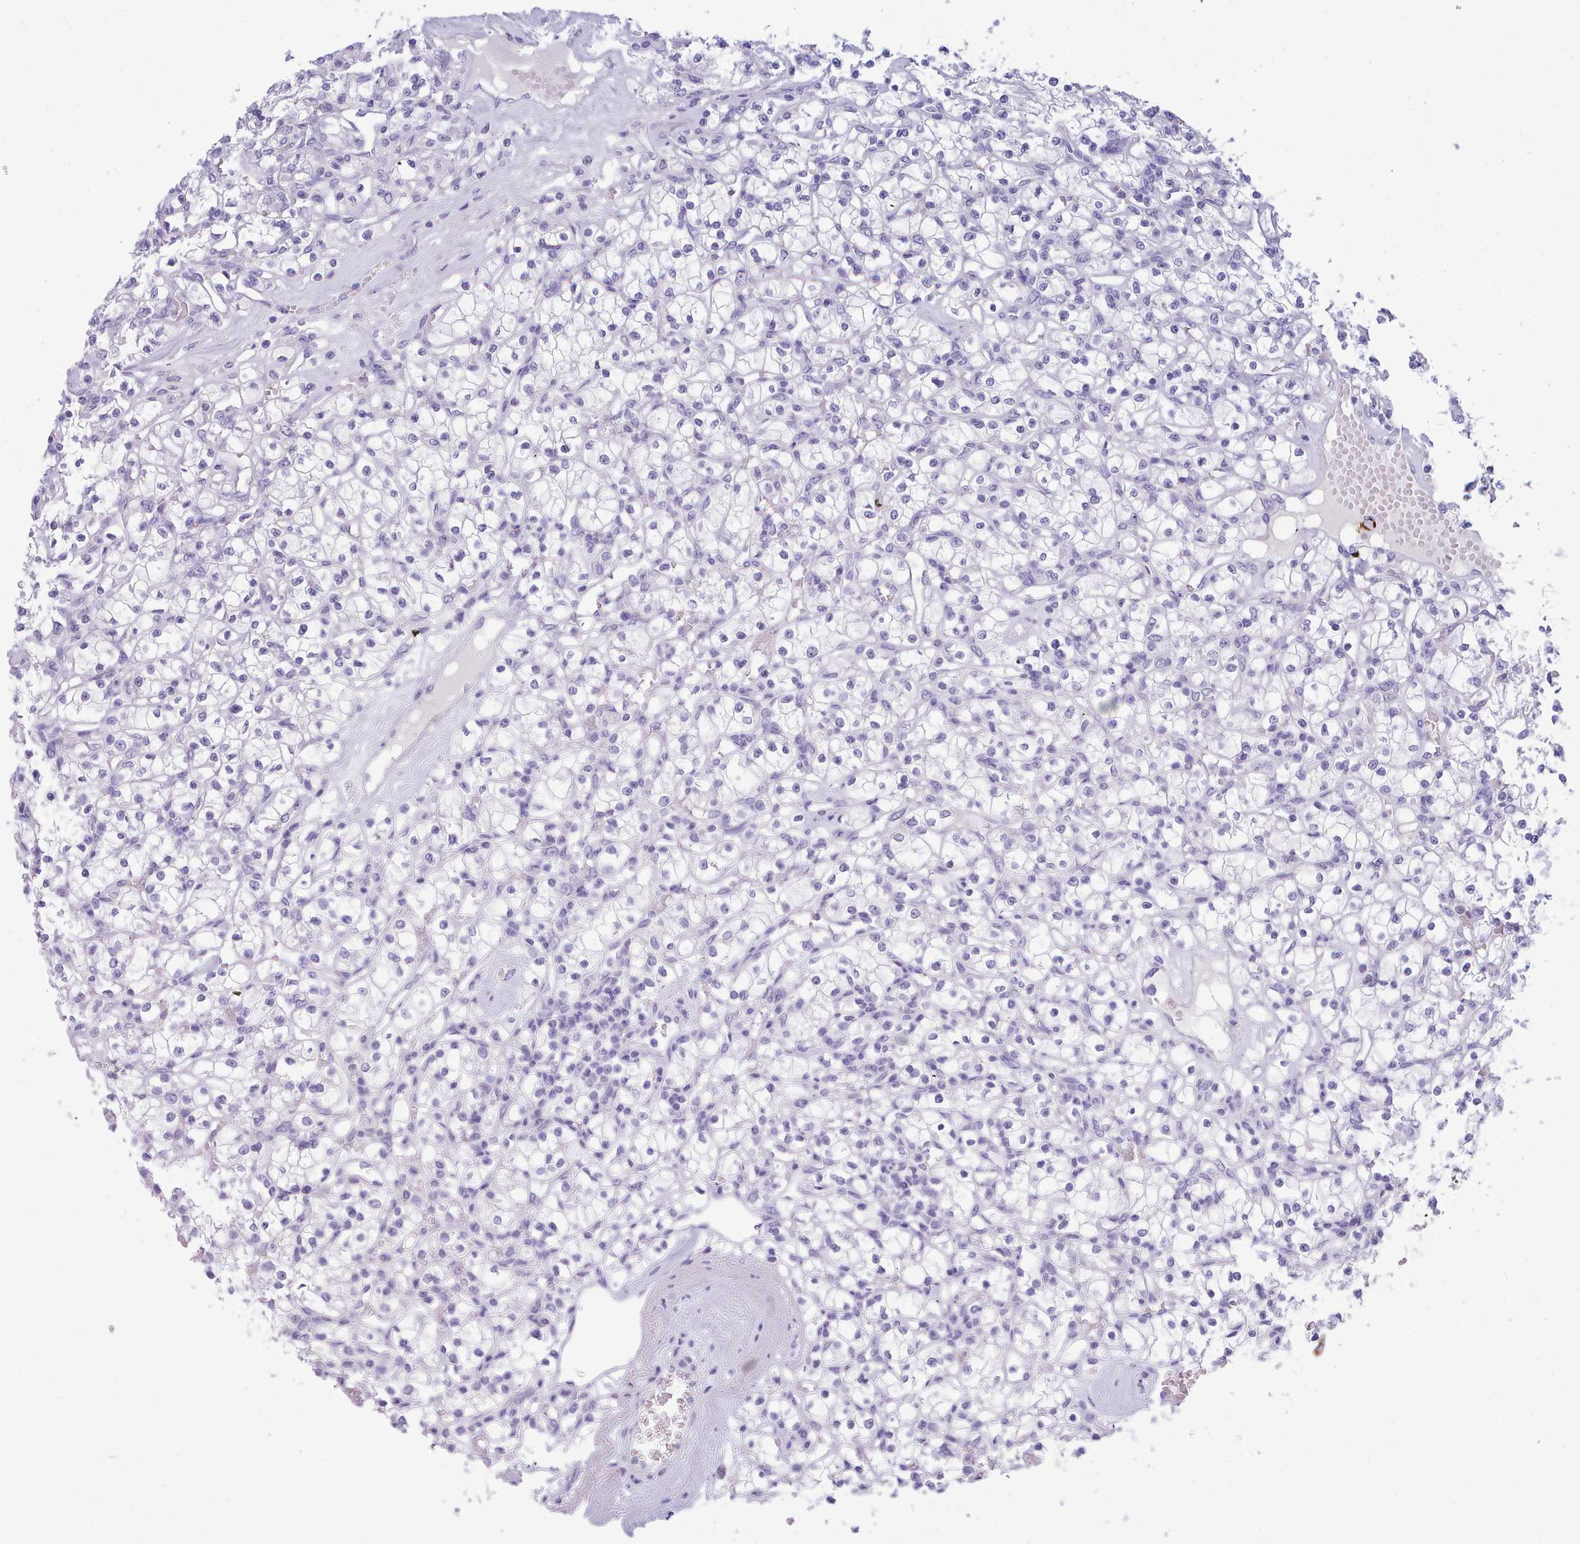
{"staining": {"intensity": "negative", "quantity": "none", "location": "none"}, "tissue": "renal cancer", "cell_type": "Tumor cells", "image_type": "cancer", "snomed": [{"axis": "morphology", "description": "Adenocarcinoma, NOS"}, {"axis": "topography", "description": "Kidney"}], "caption": "Immunohistochemistry micrograph of neoplastic tissue: renal cancer stained with DAB exhibits no significant protein expression in tumor cells.", "gene": "NKX1-2", "patient": {"sex": "female", "age": 59}}